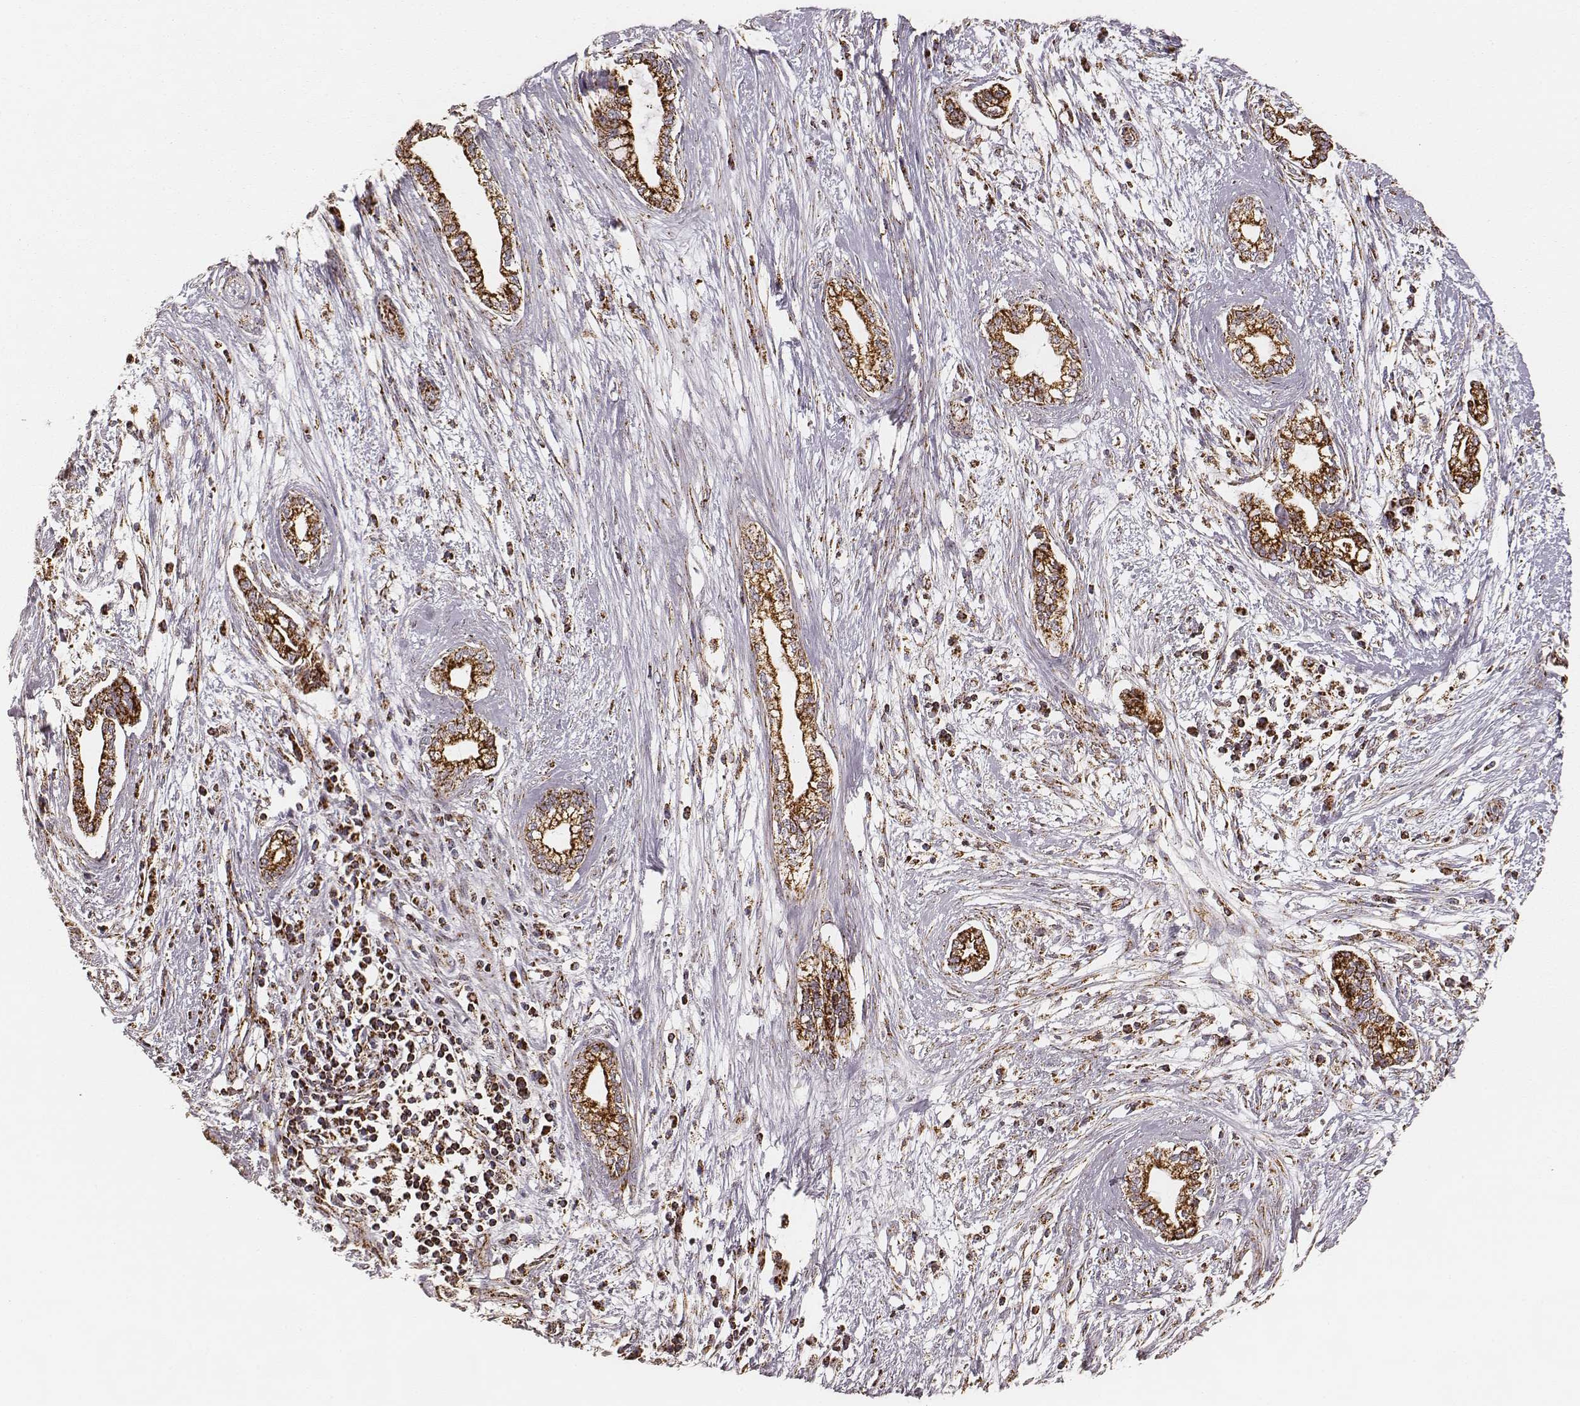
{"staining": {"intensity": "strong", "quantity": ">75%", "location": "nuclear"}, "tissue": "cervical cancer", "cell_type": "Tumor cells", "image_type": "cancer", "snomed": [{"axis": "morphology", "description": "Adenocarcinoma, NOS"}, {"axis": "topography", "description": "Cervix"}], "caption": "Strong nuclear staining for a protein is present in approximately >75% of tumor cells of cervical cancer using immunohistochemistry (IHC).", "gene": "CS", "patient": {"sex": "female", "age": 62}}